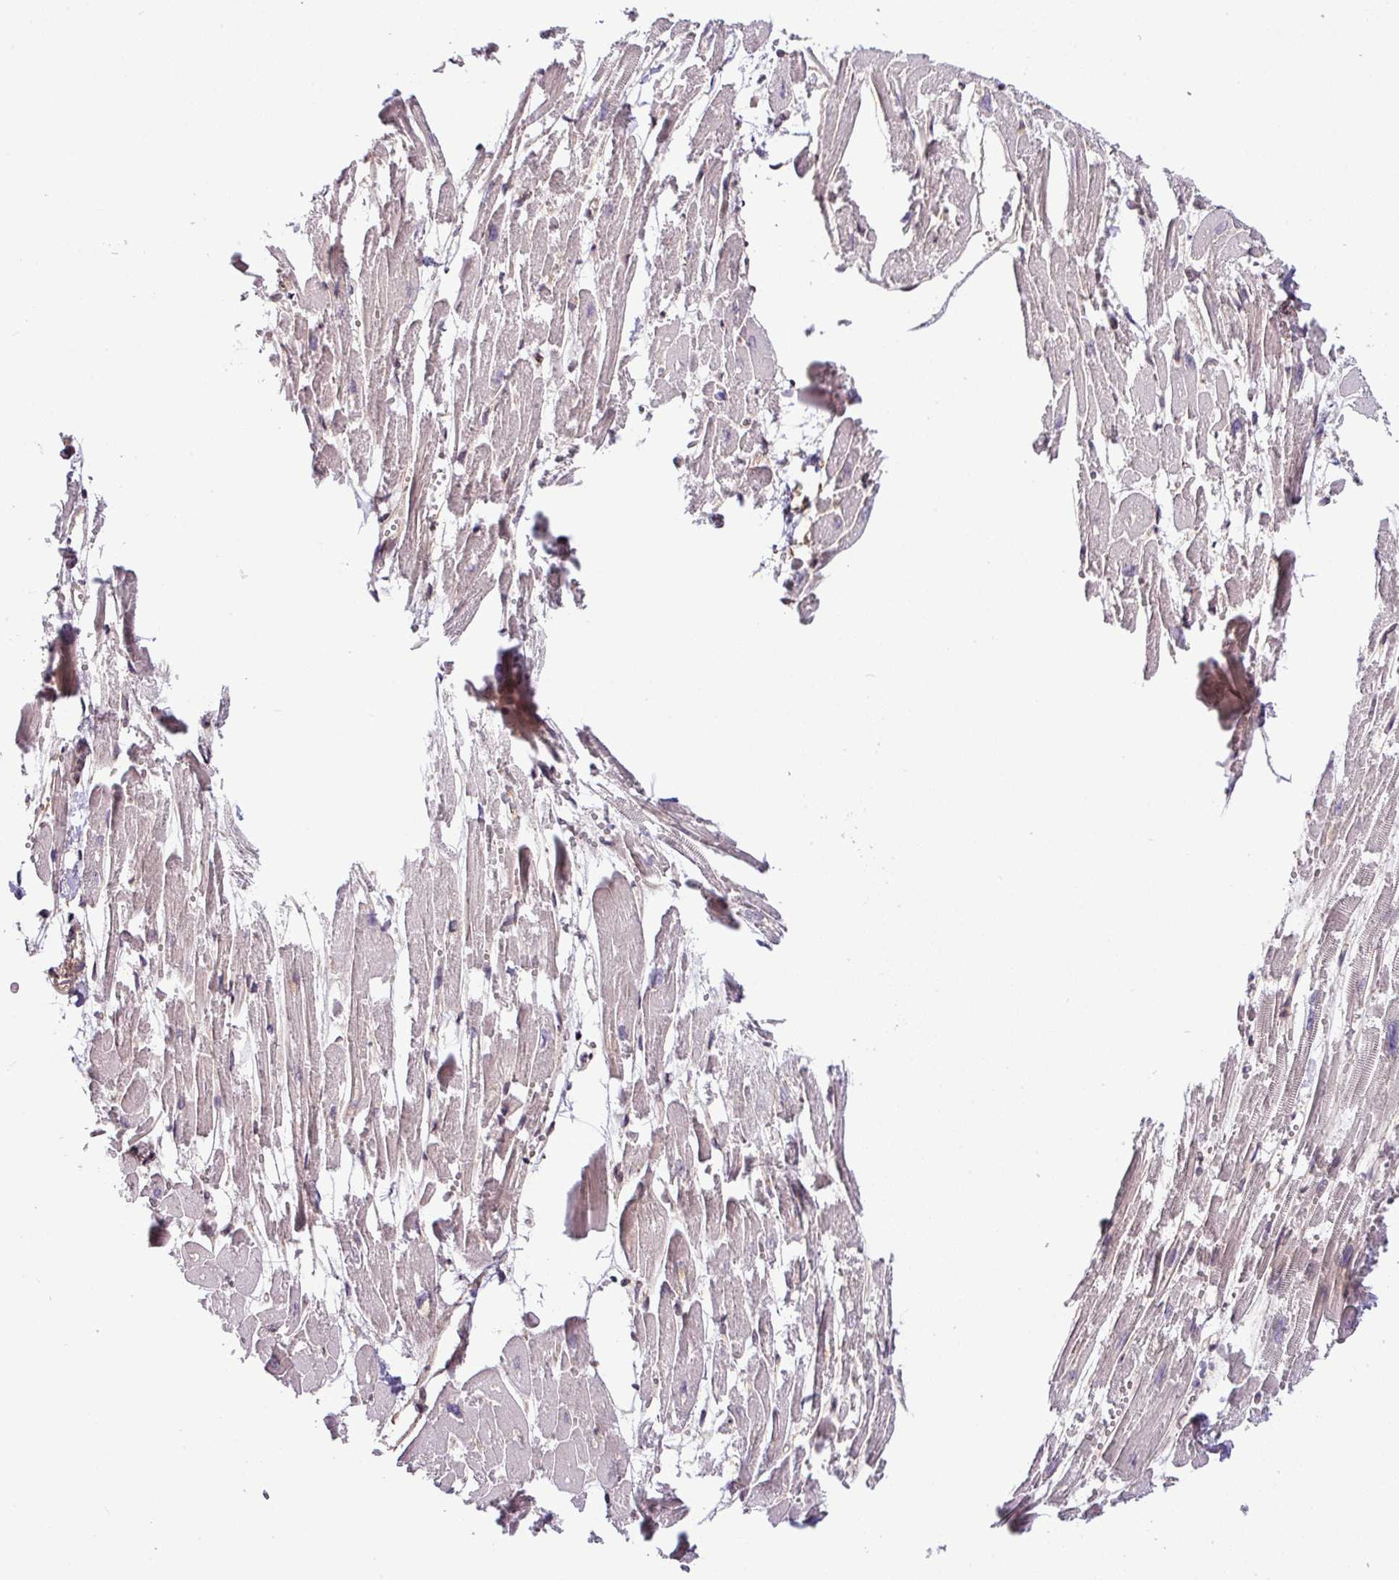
{"staining": {"intensity": "weak", "quantity": "25%-75%", "location": "cytoplasmic/membranous"}, "tissue": "heart muscle", "cell_type": "Cardiomyocytes", "image_type": "normal", "snomed": [{"axis": "morphology", "description": "Normal tissue, NOS"}, {"axis": "topography", "description": "Heart"}], "caption": "IHC of unremarkable heart muscle shows low levels of weak cytoplasmic/membranous positivity in about 25%-75% of cardiomyocytes. (DAB IHC, brown staining for protein, blue staining for nuclei).", "gene": "SHB", "patient": {"sex": "male", "age": 54}}